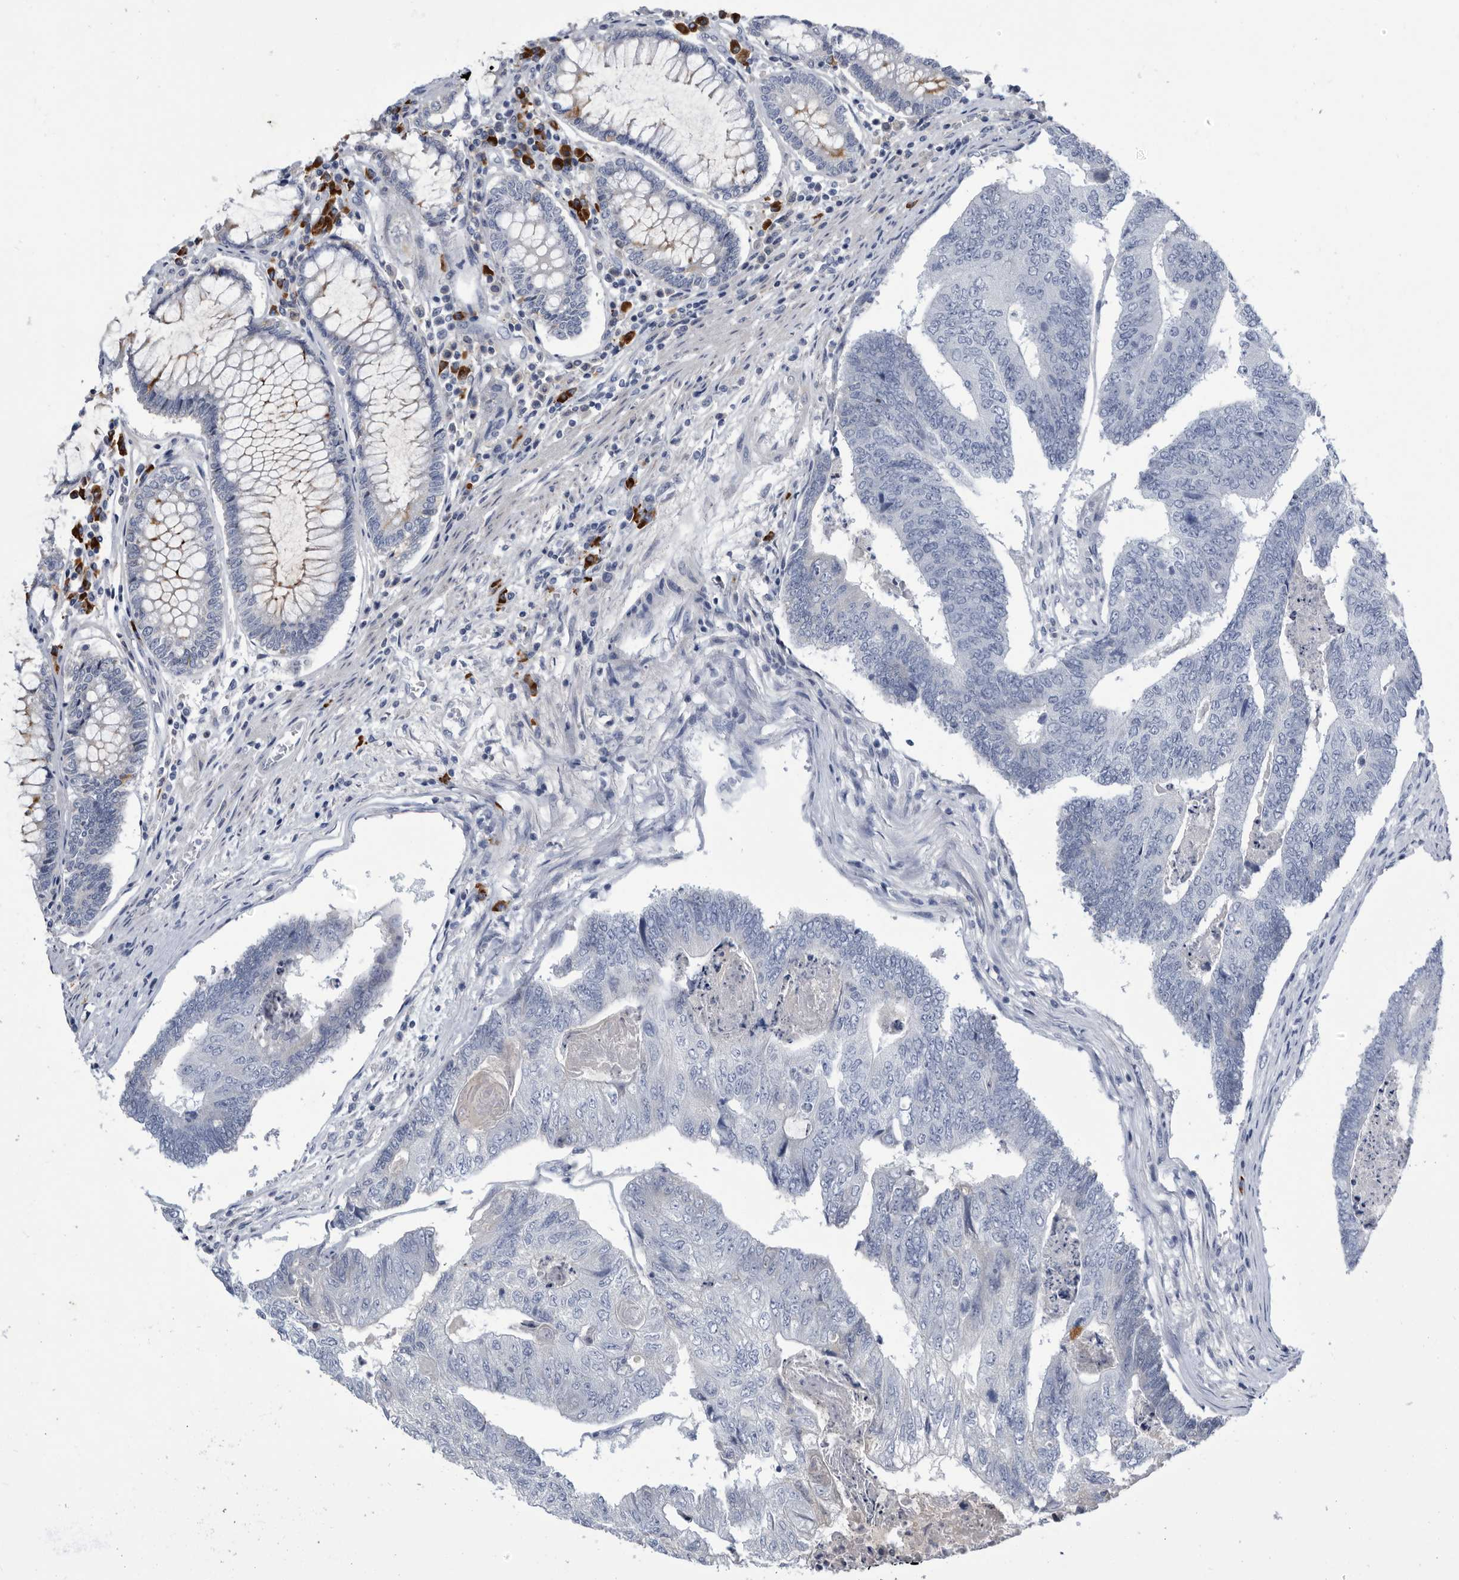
{"staining": {"intensity": "negative", "quantity": "none", "location": "none"}, "tissue": "colorectal cancer", "cell_type": "Tumor cells", "image_type": "cancer", "snomed": [{"axis": "morphology", "description": "Adenocarcinoma, NOS"}, {"axis": "topography", "description": "Colon"}], "caption": "A histopathology image of human adenocarcinoma (colorectal) is negative for staining in tumor cells. The staining is performed using DAB (3,3'-diaminobenzidine) brown chromogen with nuclei counter-stained in using hematoxylin.", "gene": "BTBD6", "patient": {"sex": "female", "age": 67}}